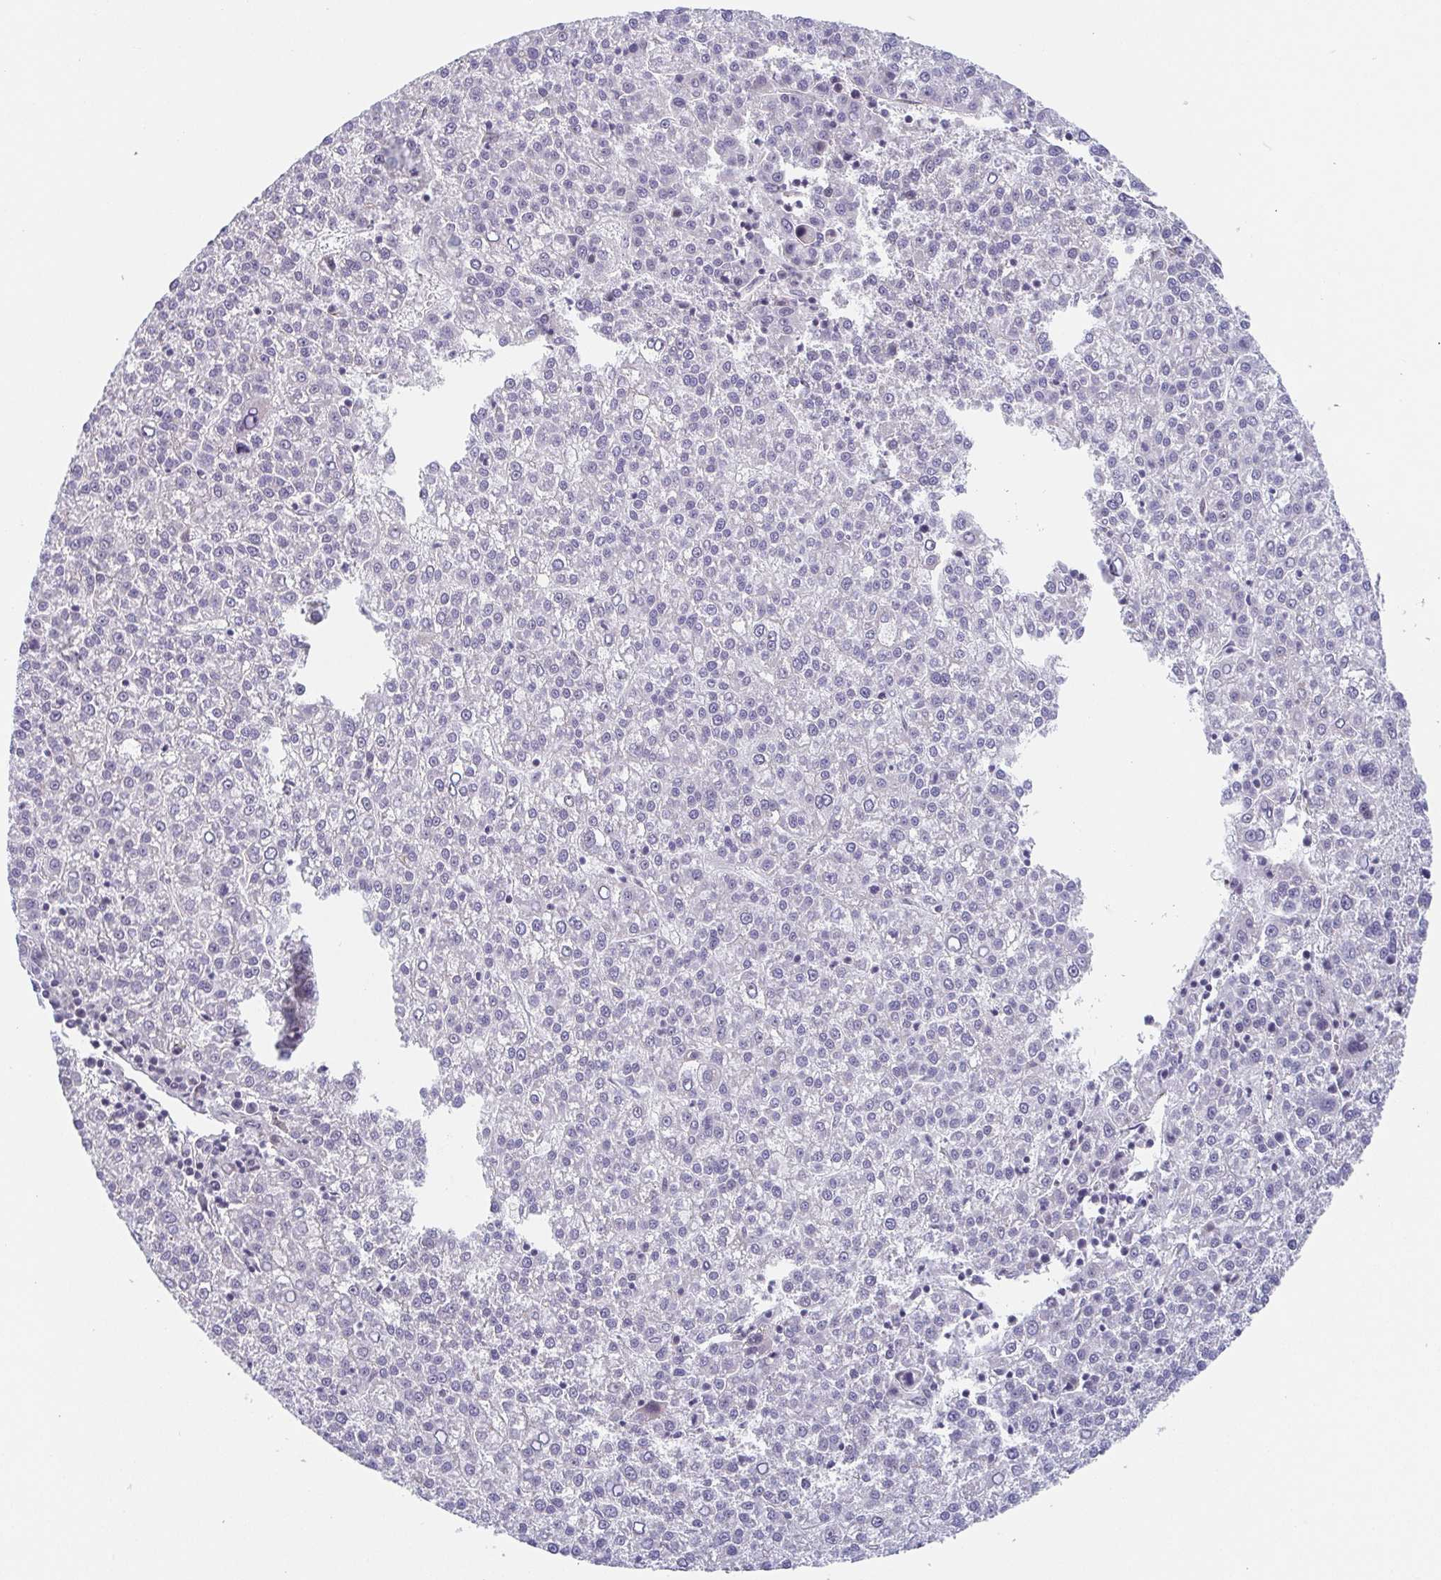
{"staining": {"intensity": "negative", "quantity": "none", "location": "none"}, "tissue": "liver cancer", "cell_type": "Tumor cells", "image_type": "cancer", "snomed": [{"axis": "morphology", "description": "Carcinoma, Hepatocellular, NOS"}, {"axis": "topography", "description": "Liver"}], "caption": "Immunohistochemistry (IHC) of human liver cancer (hepatocellular carcinoma) displays no staining in tumor cells.", "gene": "EXOSC7", "patient": {"sex": "female", "age": 58}}